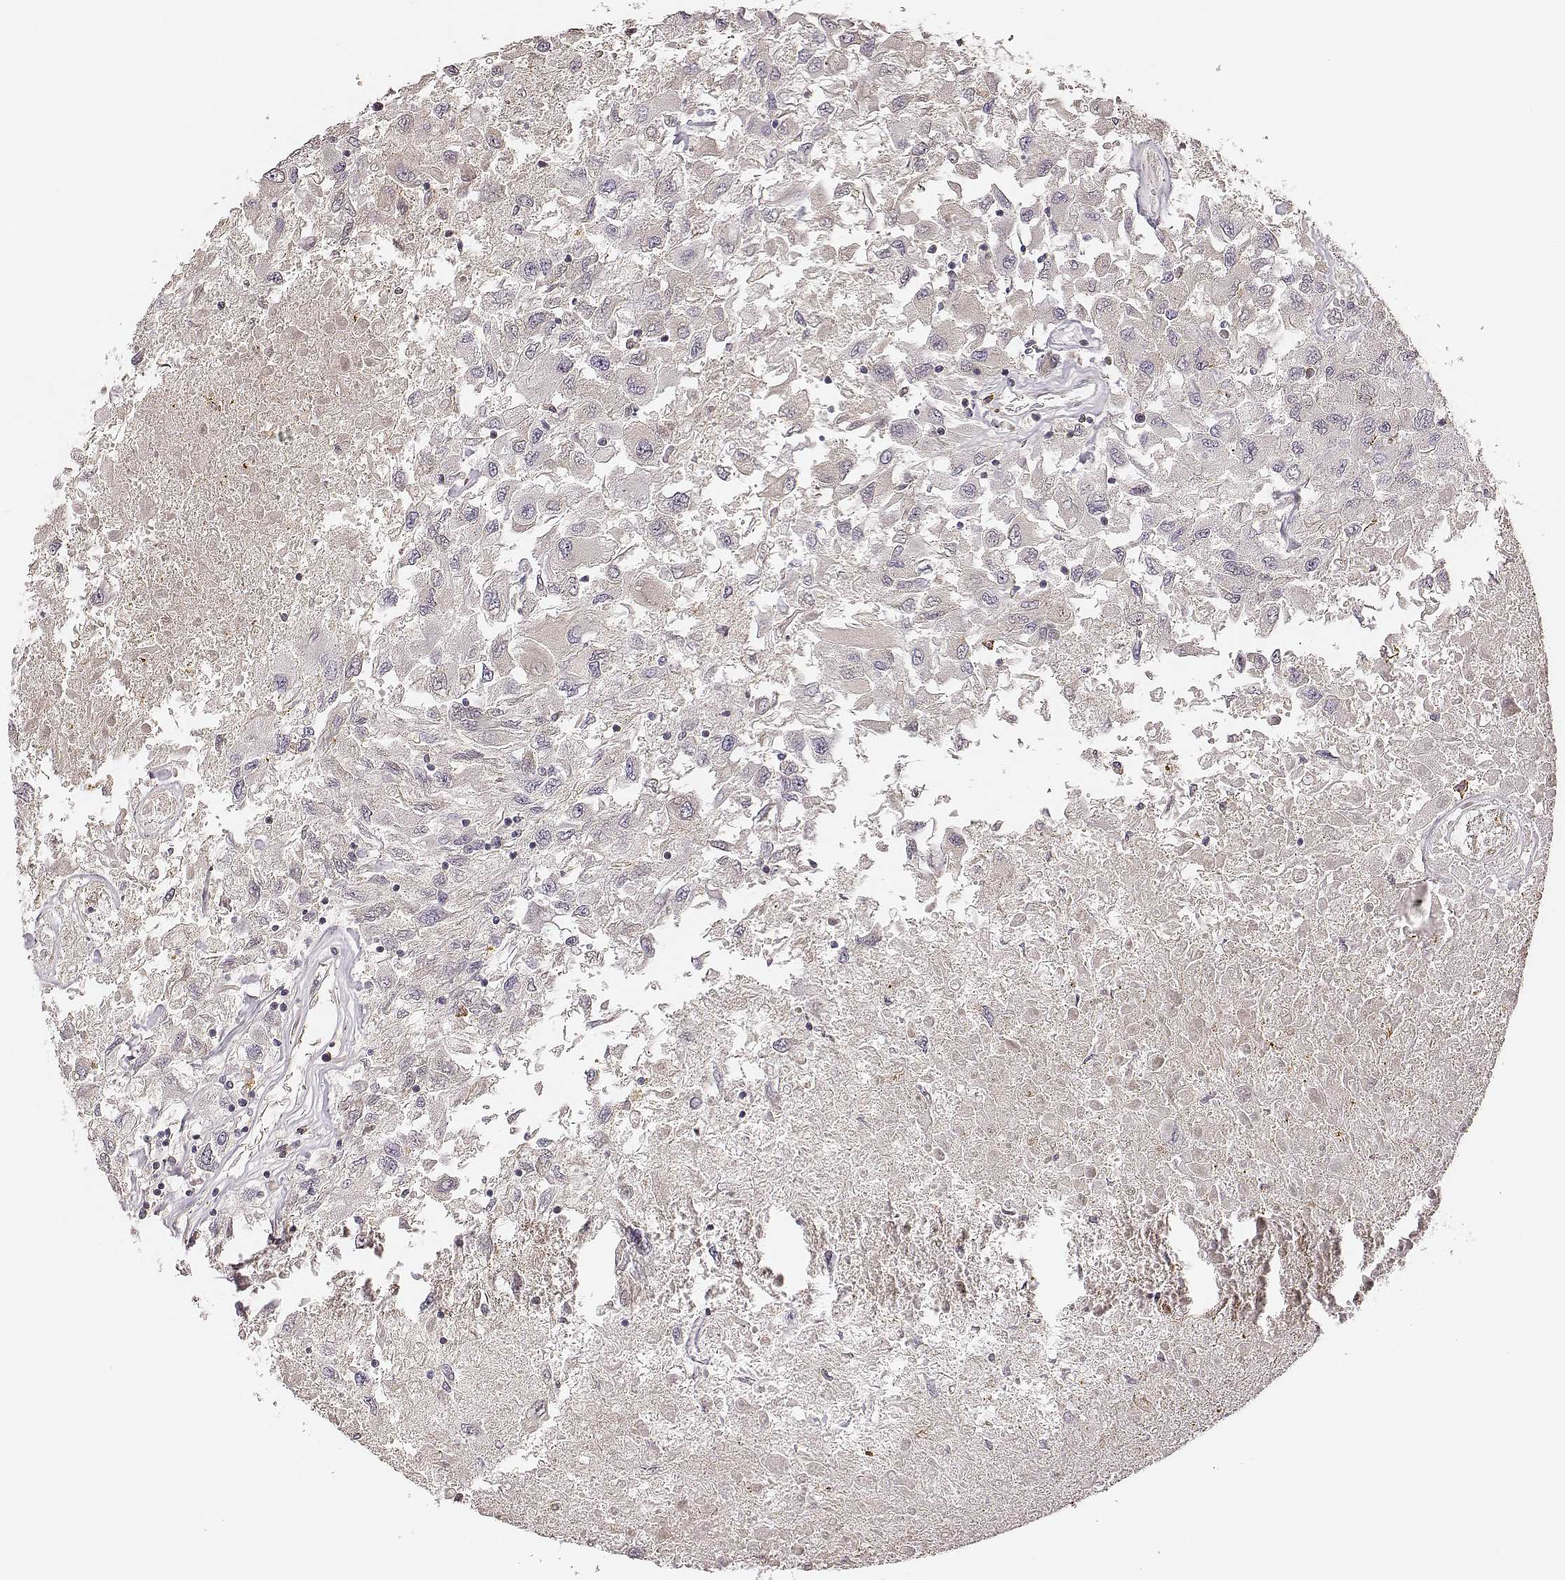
{"staining": {"intensity": "negative", "quantity": "none", "location": "none"}, "tissue": "renal cancer", "cell_type": "Tumor cells", "image_type": "cancer", "snomed": [{"axis": "morphology", "description": "Adenocarcinoma, NOS"}, {"axis": "topography", "description": "Kidney"}], "caption": "Adenocarcinoma (renal) was stained to show a protein in brown. There is no significant staining in tumor cells.", "gene": "ZYX", "patient": {"sex": "female", "age": 76}}